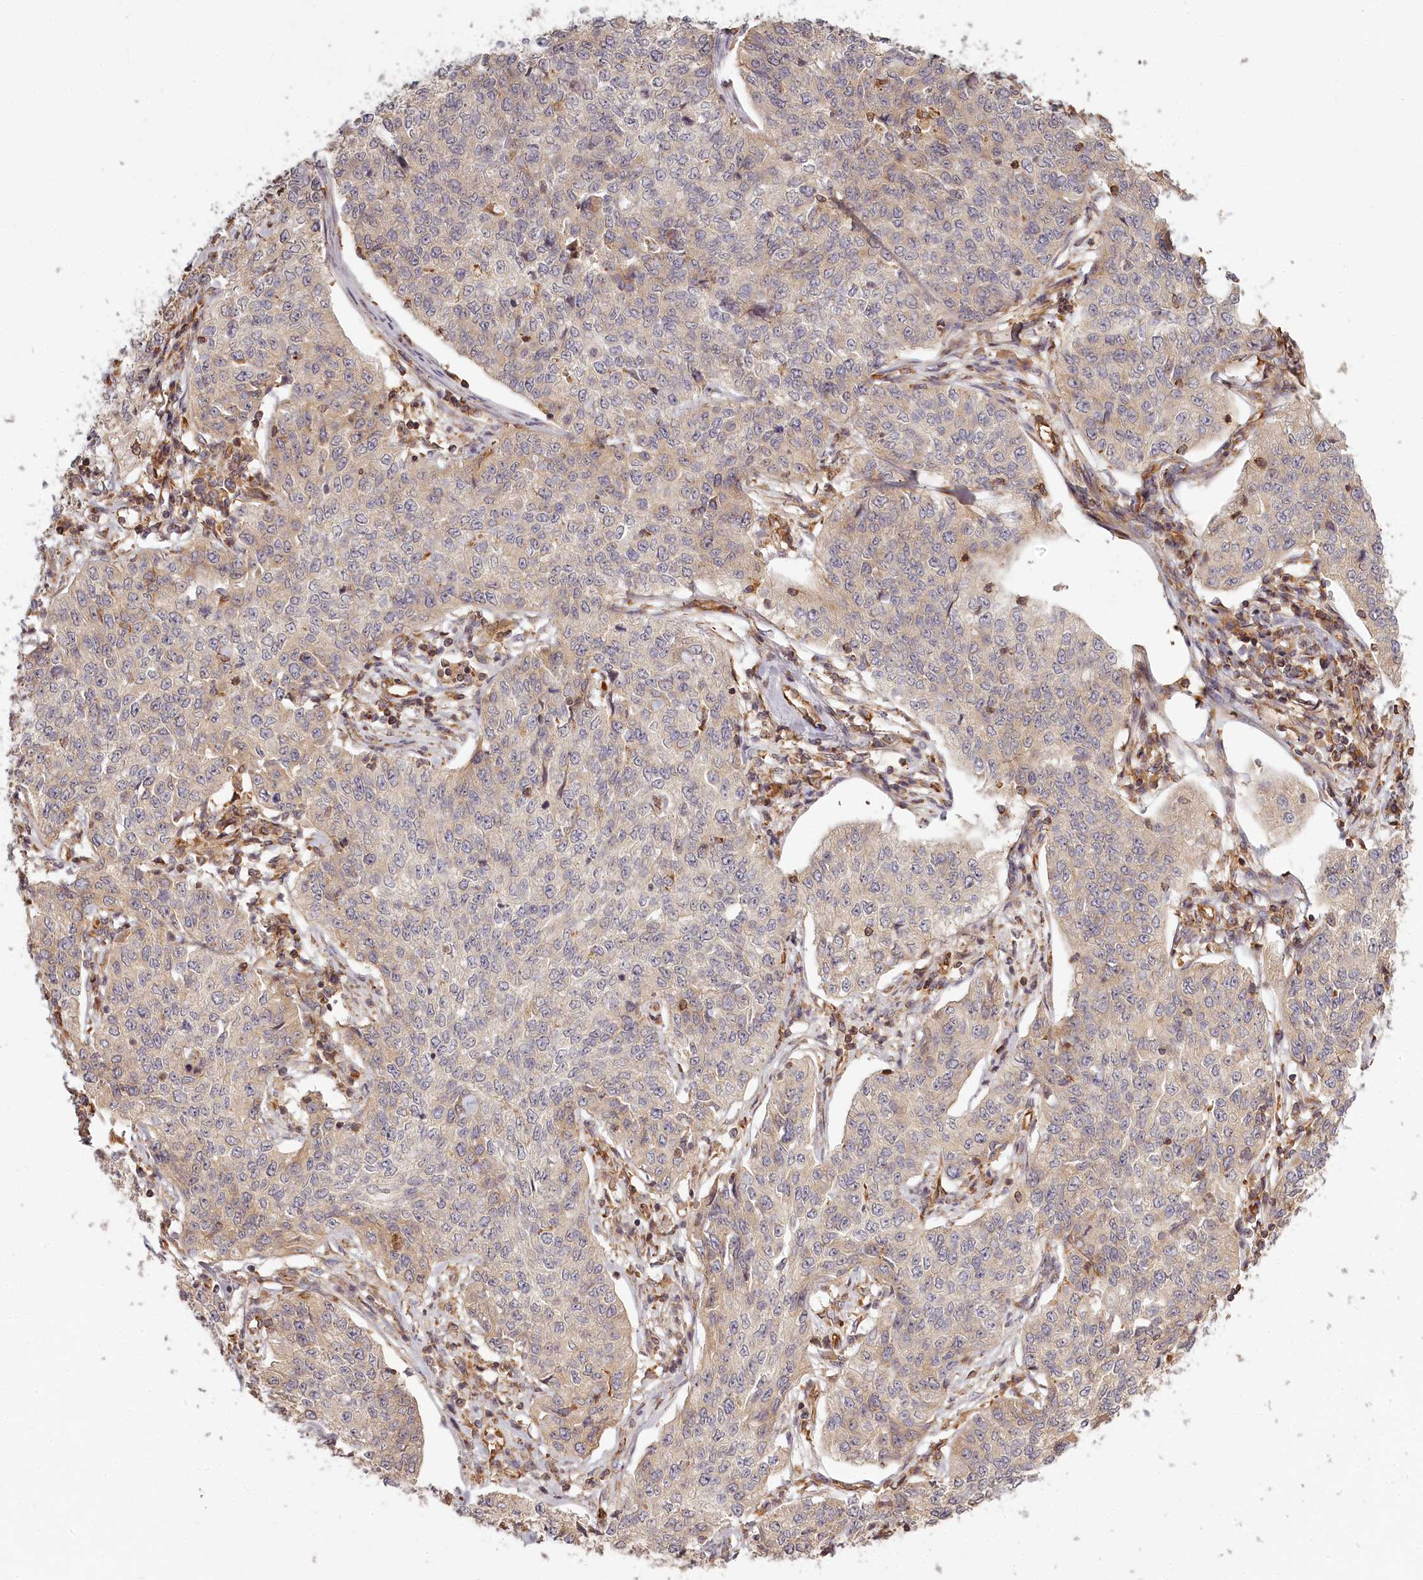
{"staining": {"intensity": "weak", "quantity": "<25%", "location": "cytoplasmic/membranous"}, "tissue": "cervical cancer", "cell_type": "Tumor cells", "image_type": "cancer", "snomed": [{"axis": "morphology", "description": "Squamous cell carcinoma, NOS"}, {"axis": "topography", "description": "Cervix"}], "caption": "Tumor cells are negative for brown protein staining in cervical cancer (squamous cell carcinoma).", "gene": "TMIE", "patient": {"sex": "female", "age": 35}}